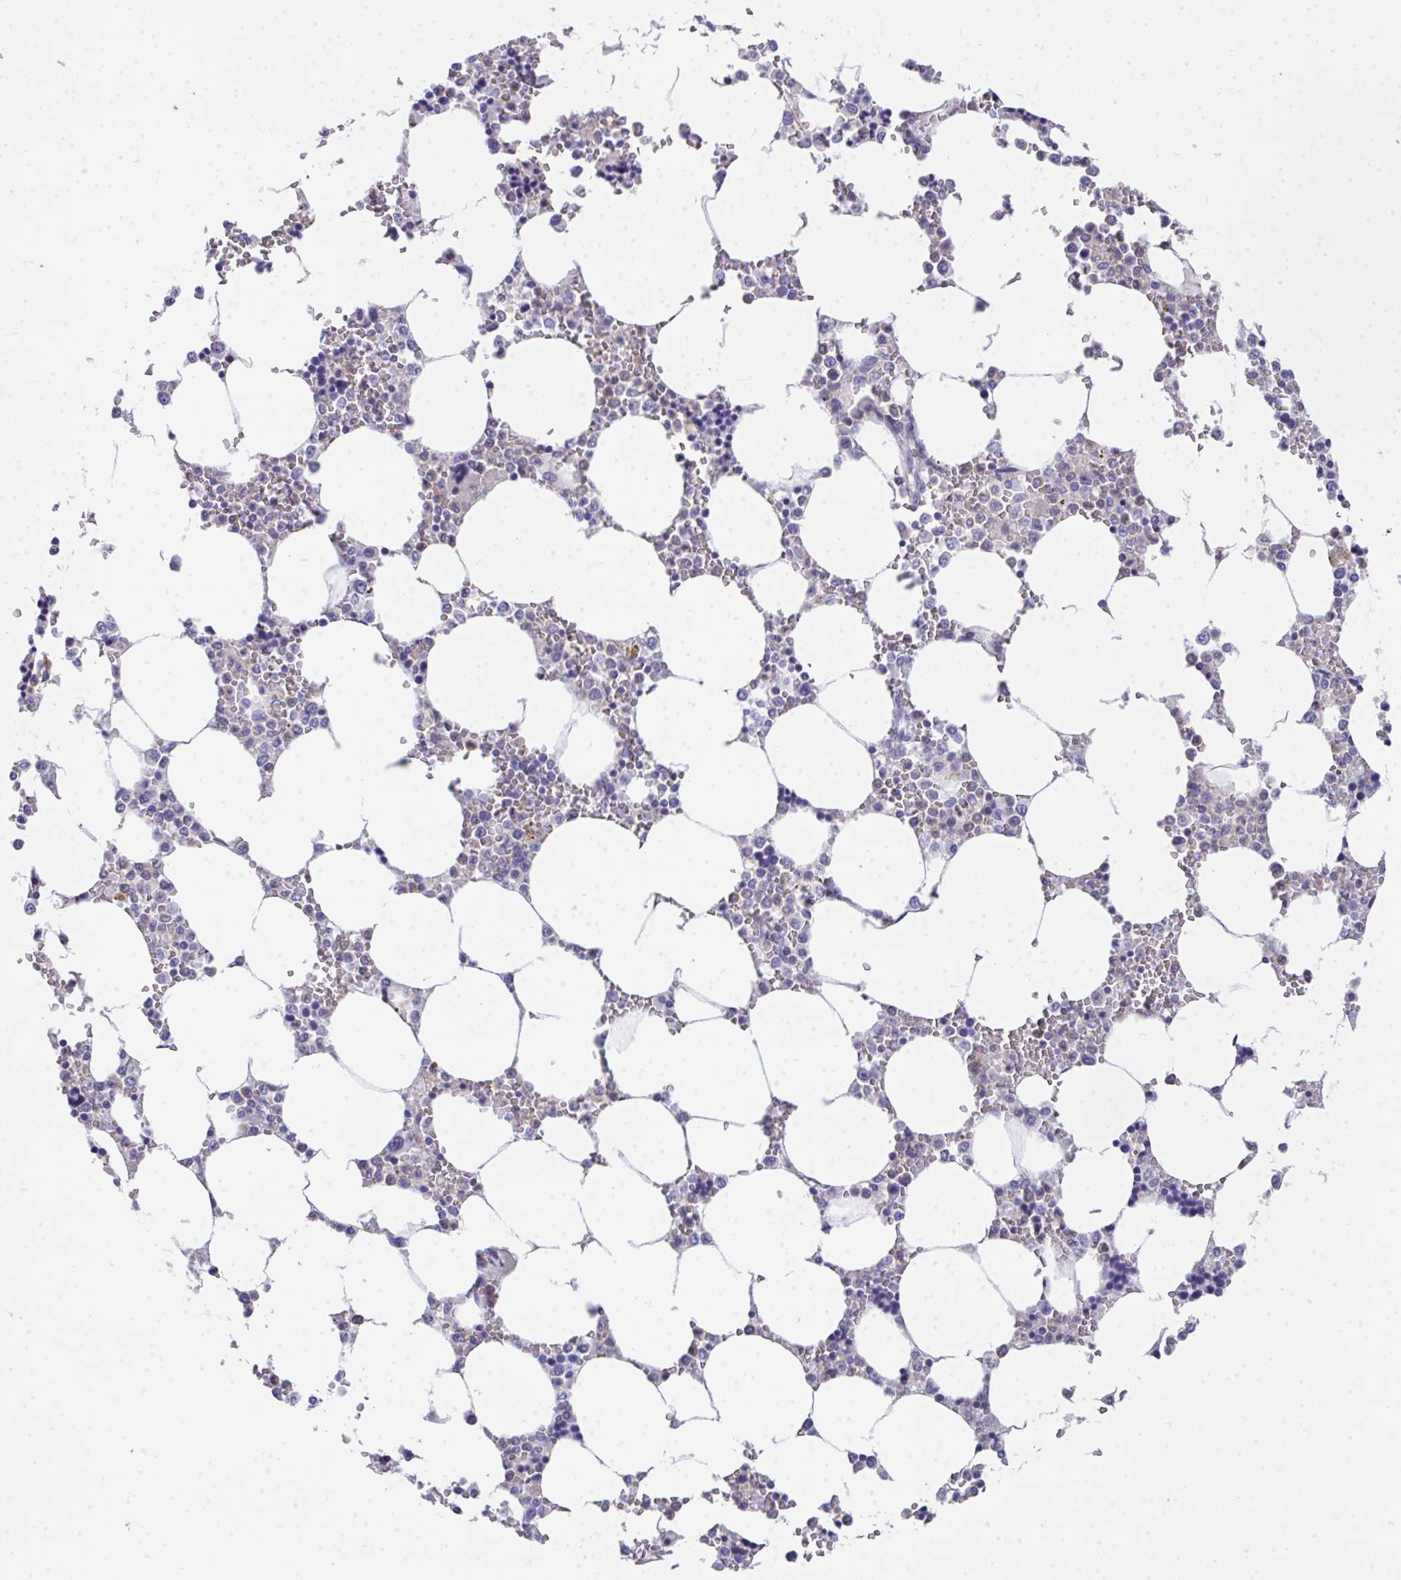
{"staining": {"intensity": "negative", "quantity": "none", "location": "none"}, "tissue": "bone marrow", "cell_type": "Hematopoietic cells", "image_type": "normal", "snomed": [{"axis": "morphology", "description": "Normal tissue, NOS"}, {"axis": "topography", "description": "Bone marrow"}], "caption": "An immunohistochemistry histopathology image of normal bone marrow is shown. There is no staining in hematopoietic cells of bone marrow. Nuclei are stained in blue.", "gene": "COA5", "patient": {"sex": "male", "age": 64}}